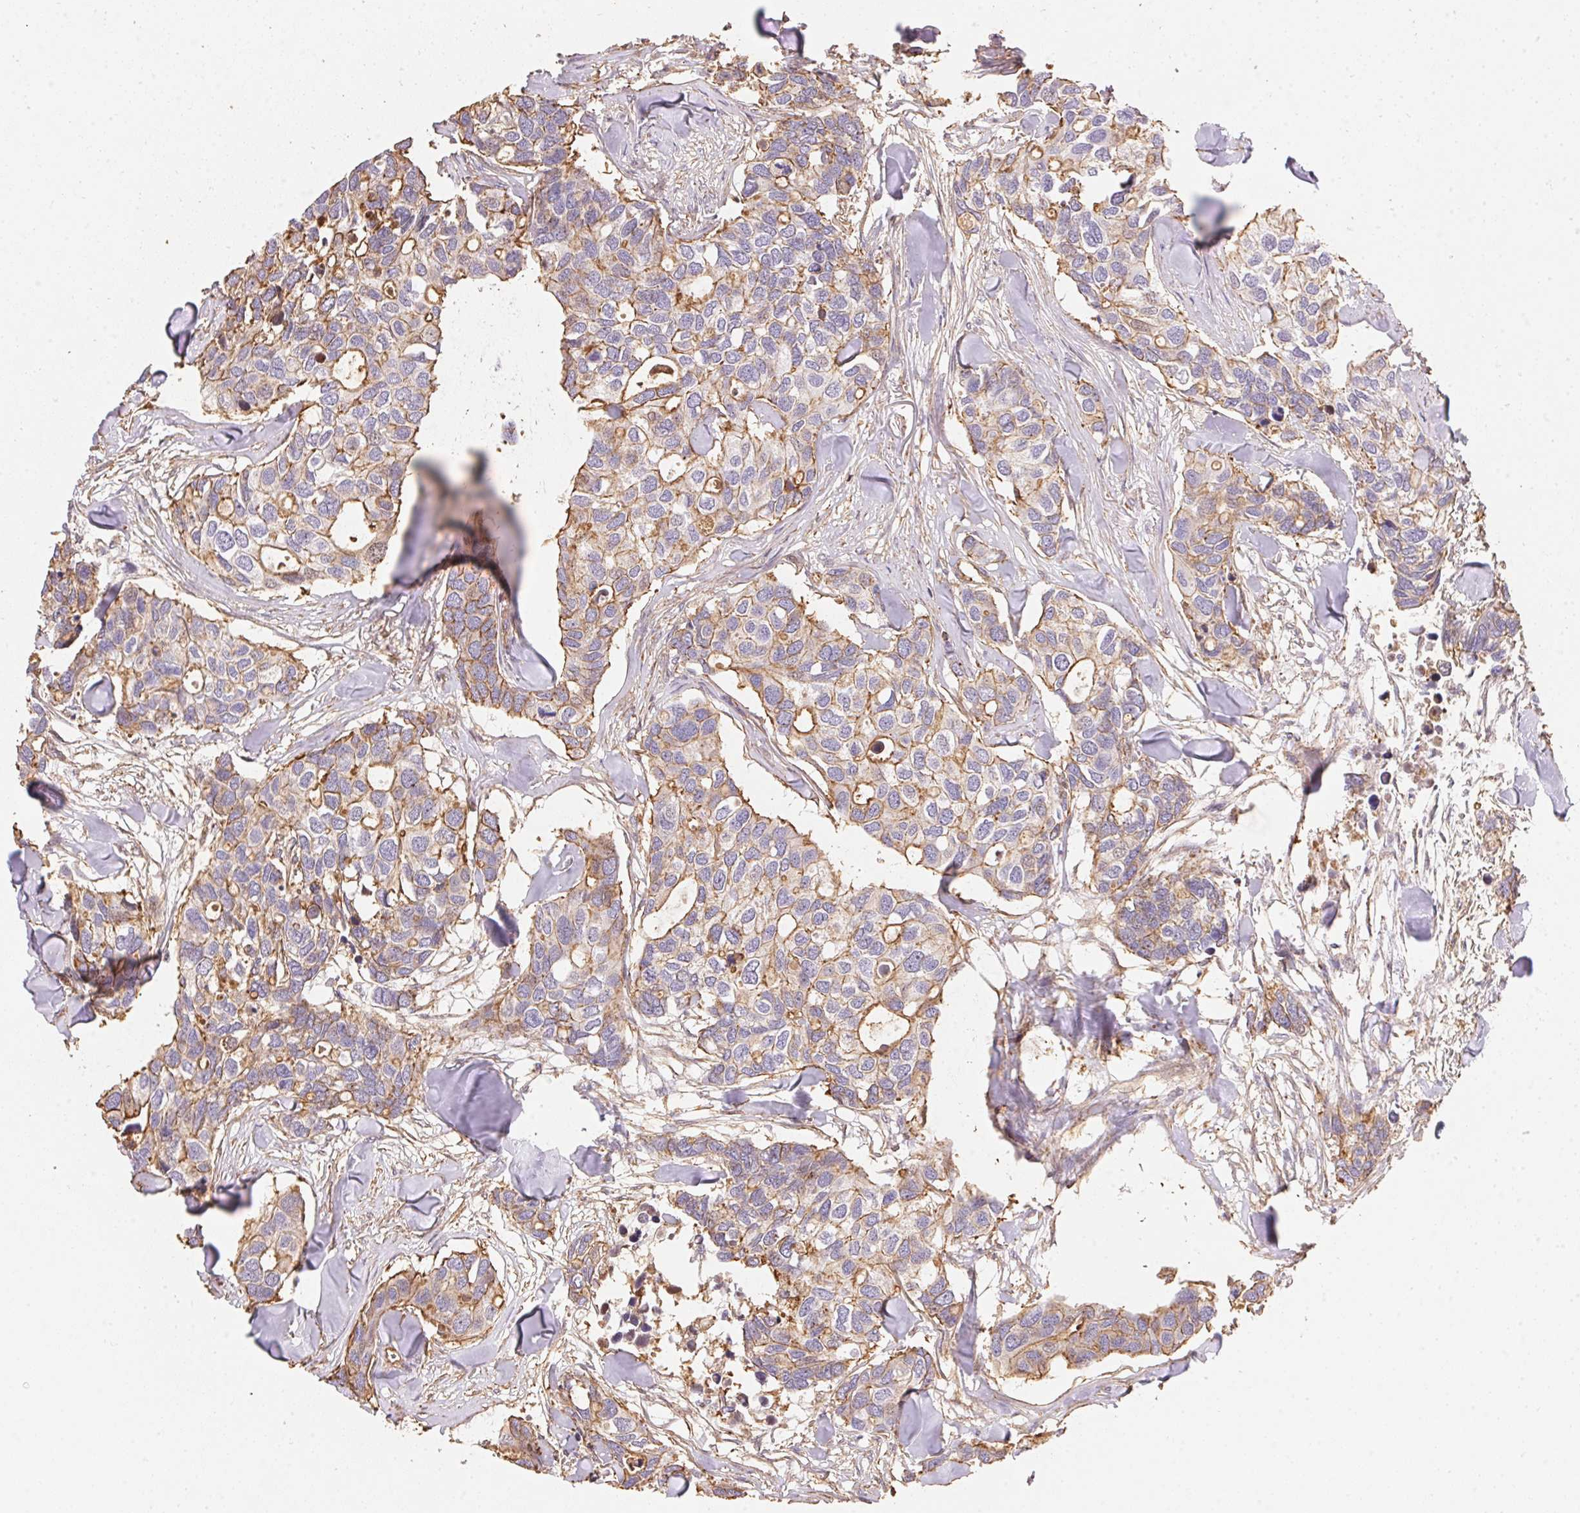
{"staining": {"intensity": "moderate", "quantity": "25%-75%", "location": "cytoplasmic/membranous"}, "tissue": "breast cancer", "cell_type": "Tumor cells", "image_type": "cancer", "snomed": [{"axis": "morphology", "description": "Duct carcinoma"}, {"axis": "topography", "description": "Breast"}], "caption": "Immunohistochemical staining of breast cancer (invasive ductal carcinoma) shows moderate cytoplasmic/membranous protein staining in about 25%-75% of tumor cells.", "gene": "FRAS1", "patient": {"sex": "female", "age": 83}}